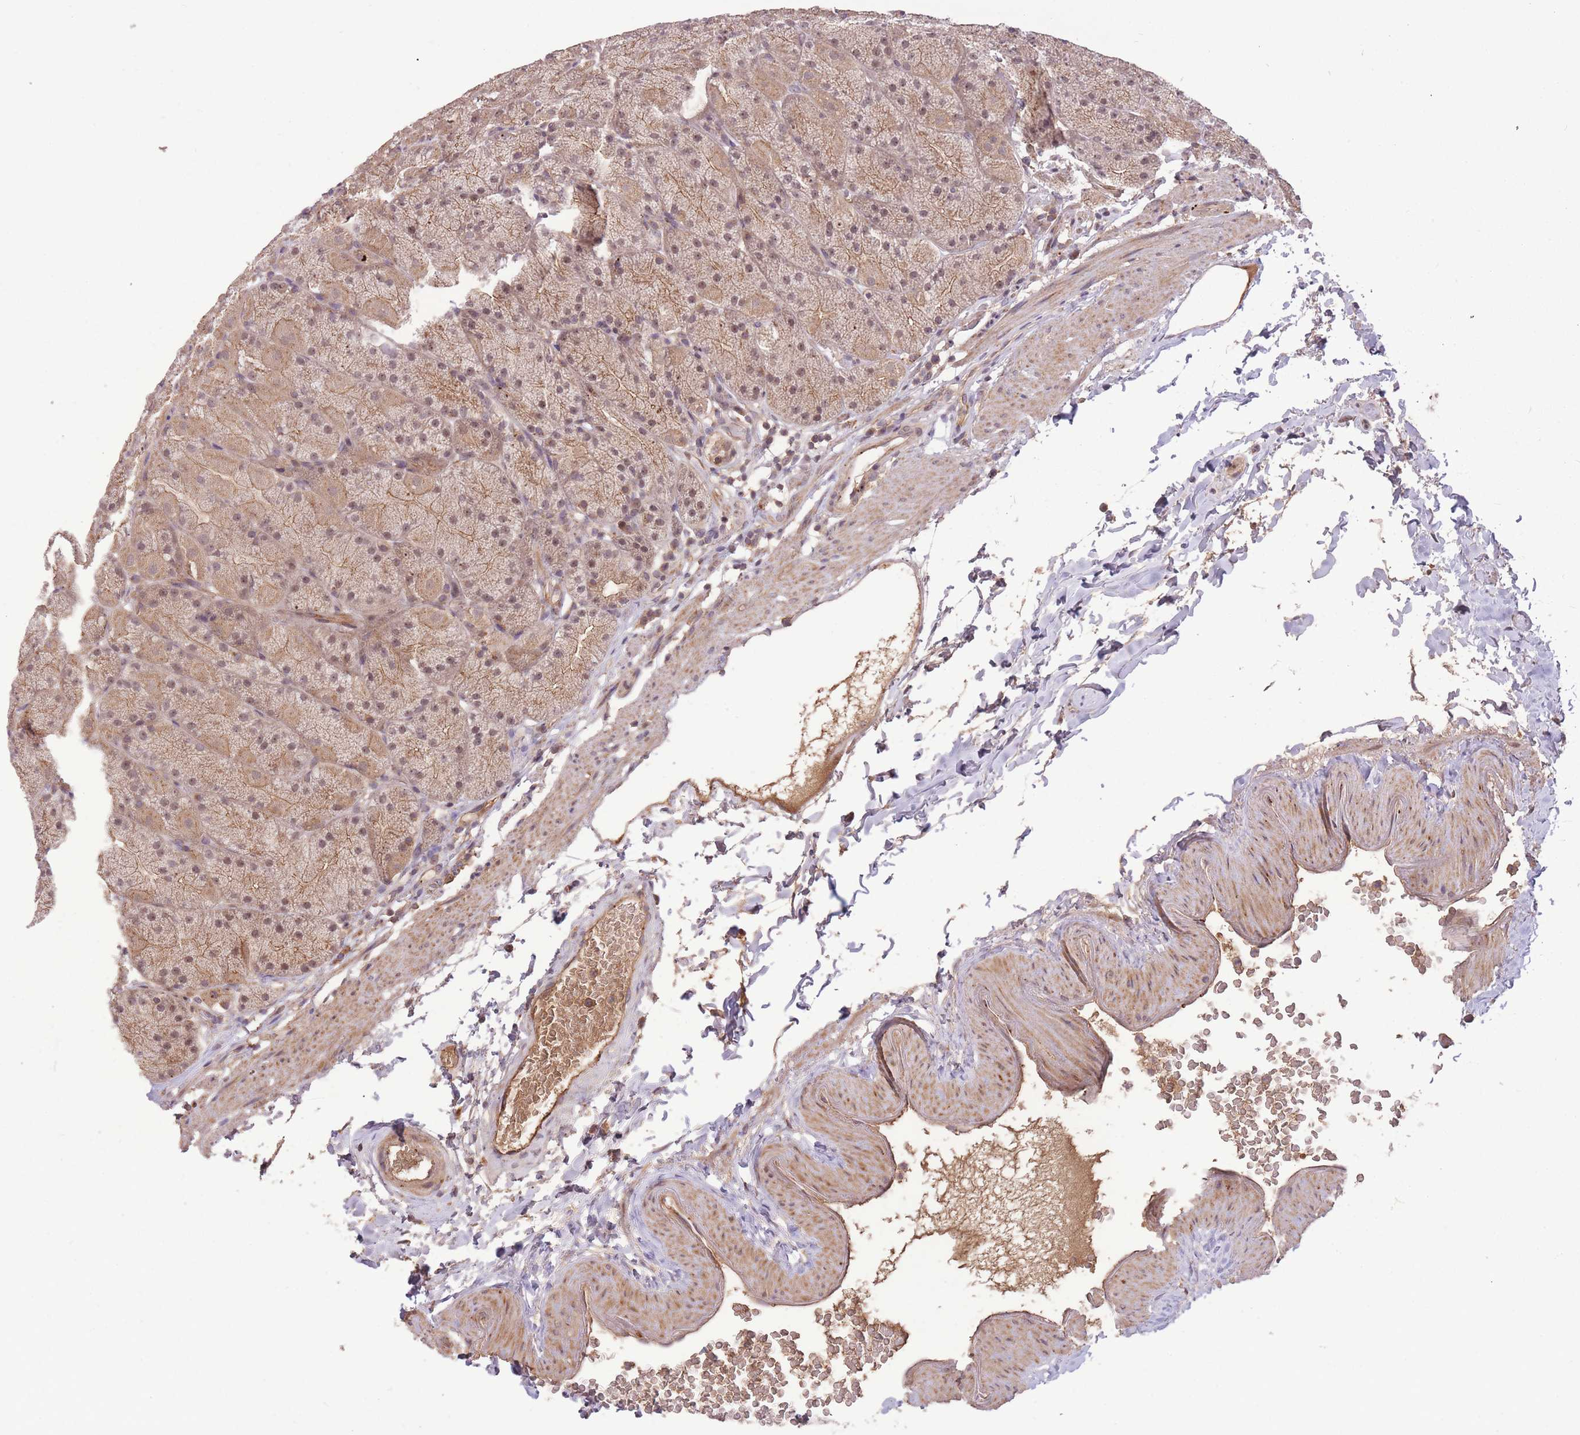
{"staining": {"intensity": "moderate", "quantity": ">75%", "location": "cytoplasmic/membranous,nuclear"}, "tissue": "stomach", "cell_type": "Glandular cells", "image_type": "normal", "snomed": [{"axis": "morphology", "description": "Normal tissue, NOS"}, {"axis": "topography", "description": "Stomach, upper"}, {"axis": "topography", "description": "Stomach, lower"}], "caption": "IHC photomicrograph of normal stomach: human stomach stained using IHC exhibits medium levels of moderate protein expression localized specifically in the cytoplasmic/membranous,nuclear of glandular cells, appearing as a cytoplasmic/membranous,nuclear brown color.", "gene": "POLR3F", "patient": {"sex": "male", "age": 67}}